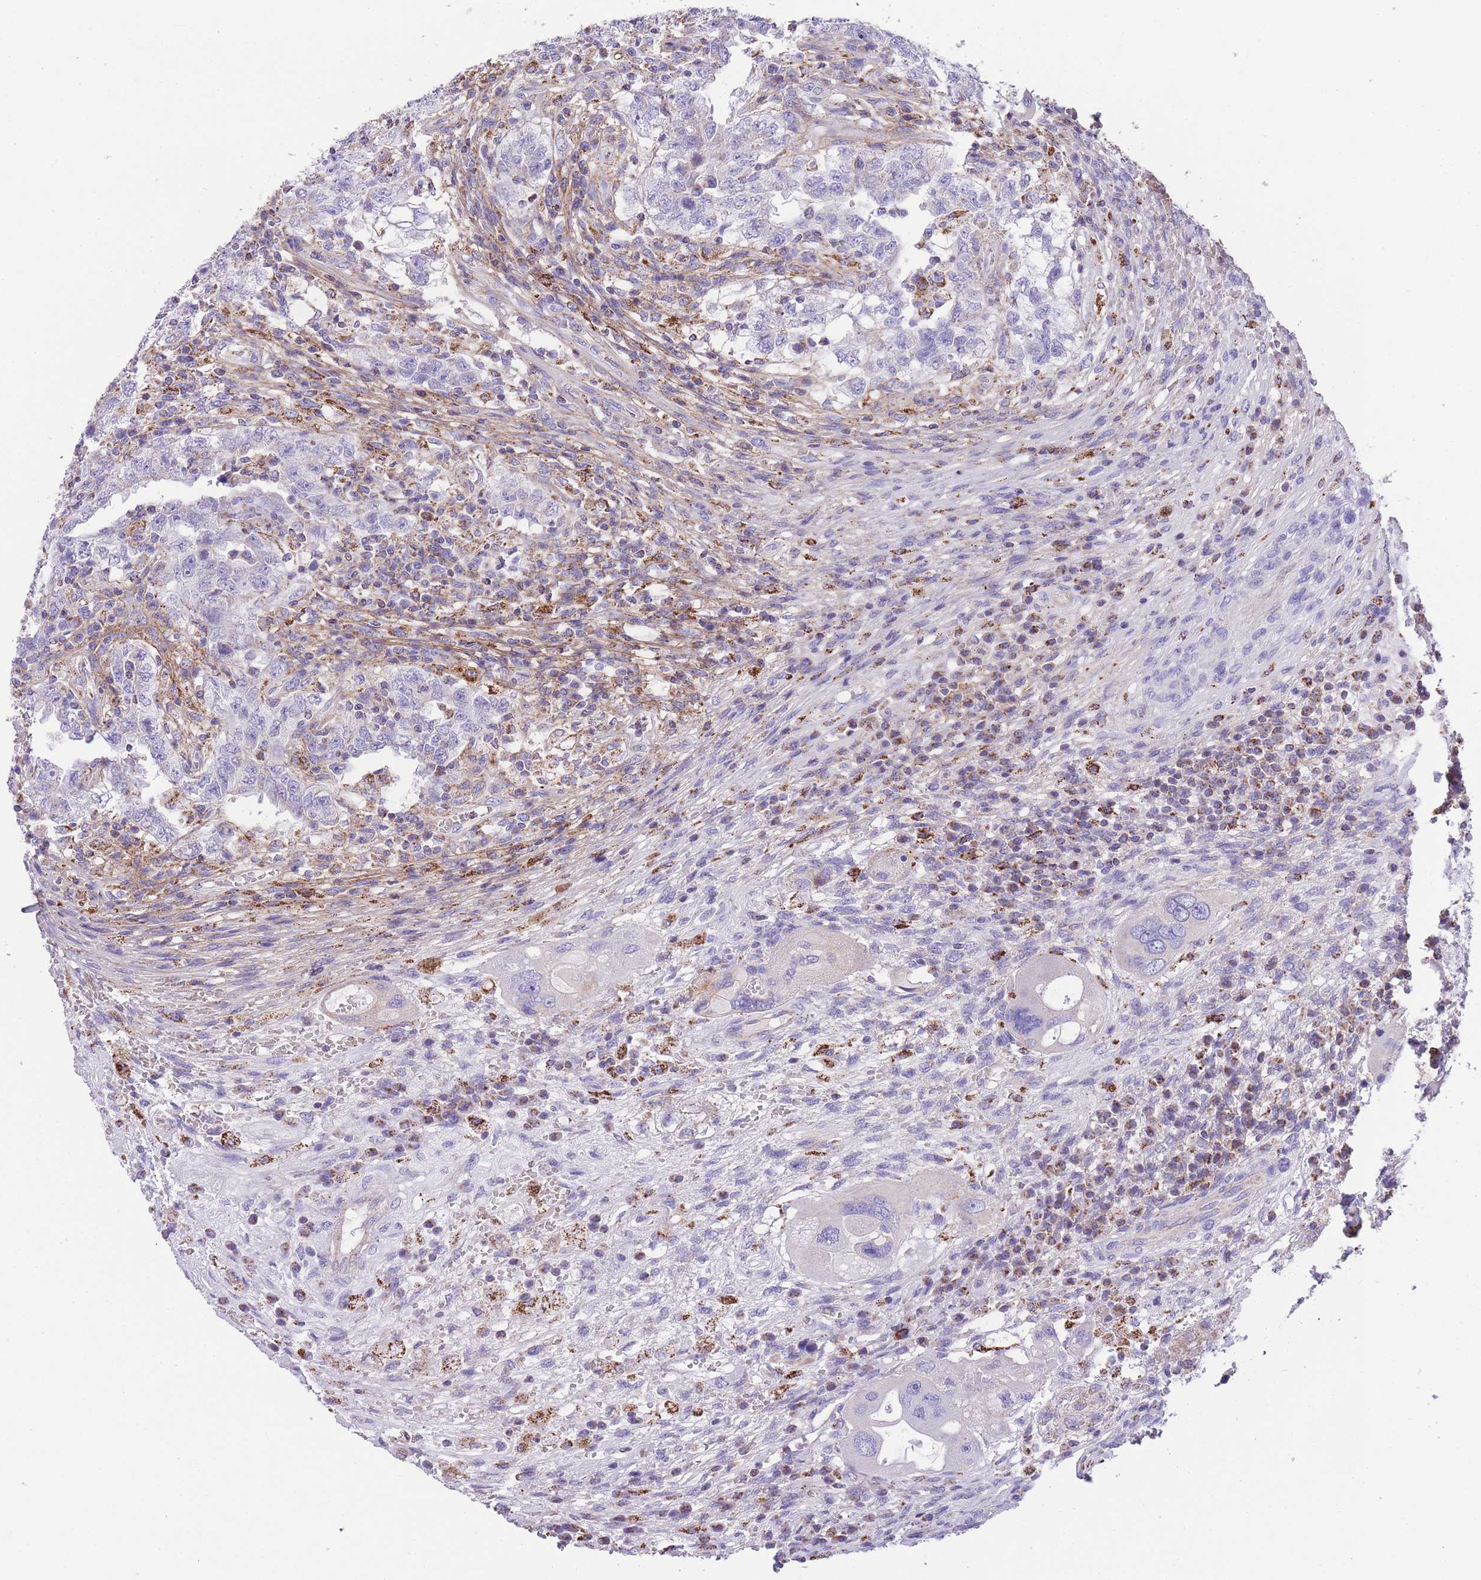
{"staining": {"intensity": "negative", "quantity": "none", "location": "none"}, "tissue": "testis cancer", "cell_type": "Tumor cells", "image_type": "cancer", "snomed": [{"axis": "morphology", "description": "Carcinoma, Embryonal, NOS"}, {"axis": "topography", "description": "Testis"}], "caption": "The image reveals no staining of tumor cells in testis cancer (embryonal carcinoma). The staining was performed using DAB (3,3'-diaminobenzidine) to visualize the protein expression in brown, while the nuclei were stained in blue with hematoxylin (Magnification: 20x).", "gene": "ST3GAL3", "patient": {"sex": "male", "age": 26}}